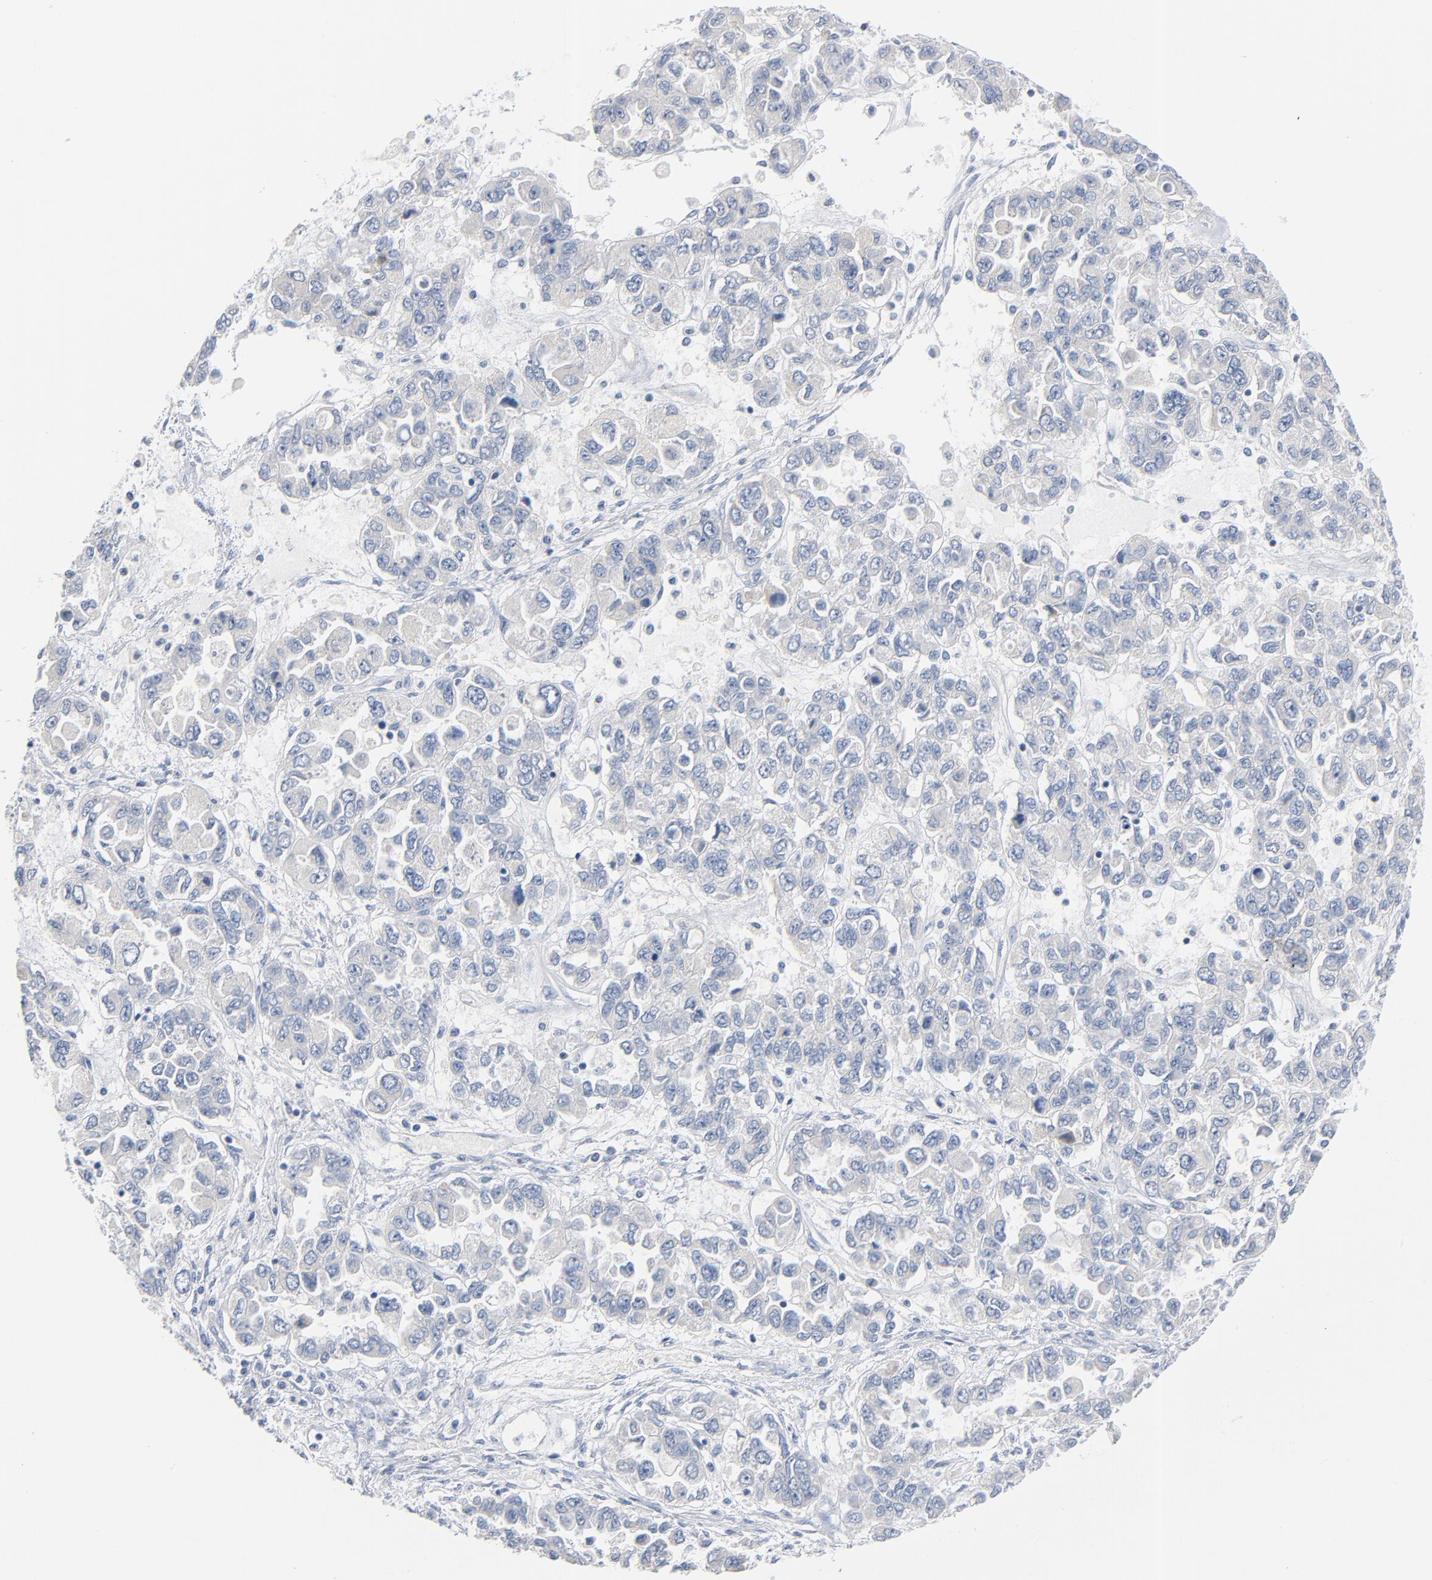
{"staining": {"intensity": "negative", "quantity": "none", "location": "none"}, "tissue": "ovarian cancer", "cell_type": "Tumor cells", "image_type": "cancer", "snomed": [{"axis": "morphology", "description": "Cystadenocarcinoma, serous, NOS"}, {"axis": "topography", "description": "Ovary"}], "caption": "DAB (3,3'-diaminobenzidine) immunohistochemical staining of human ovarian serous cystadenocarcinoma shows no significant staining in tumor cells.", "gene": "IFT43", "patient": {"sex": "female", "age": 84}}